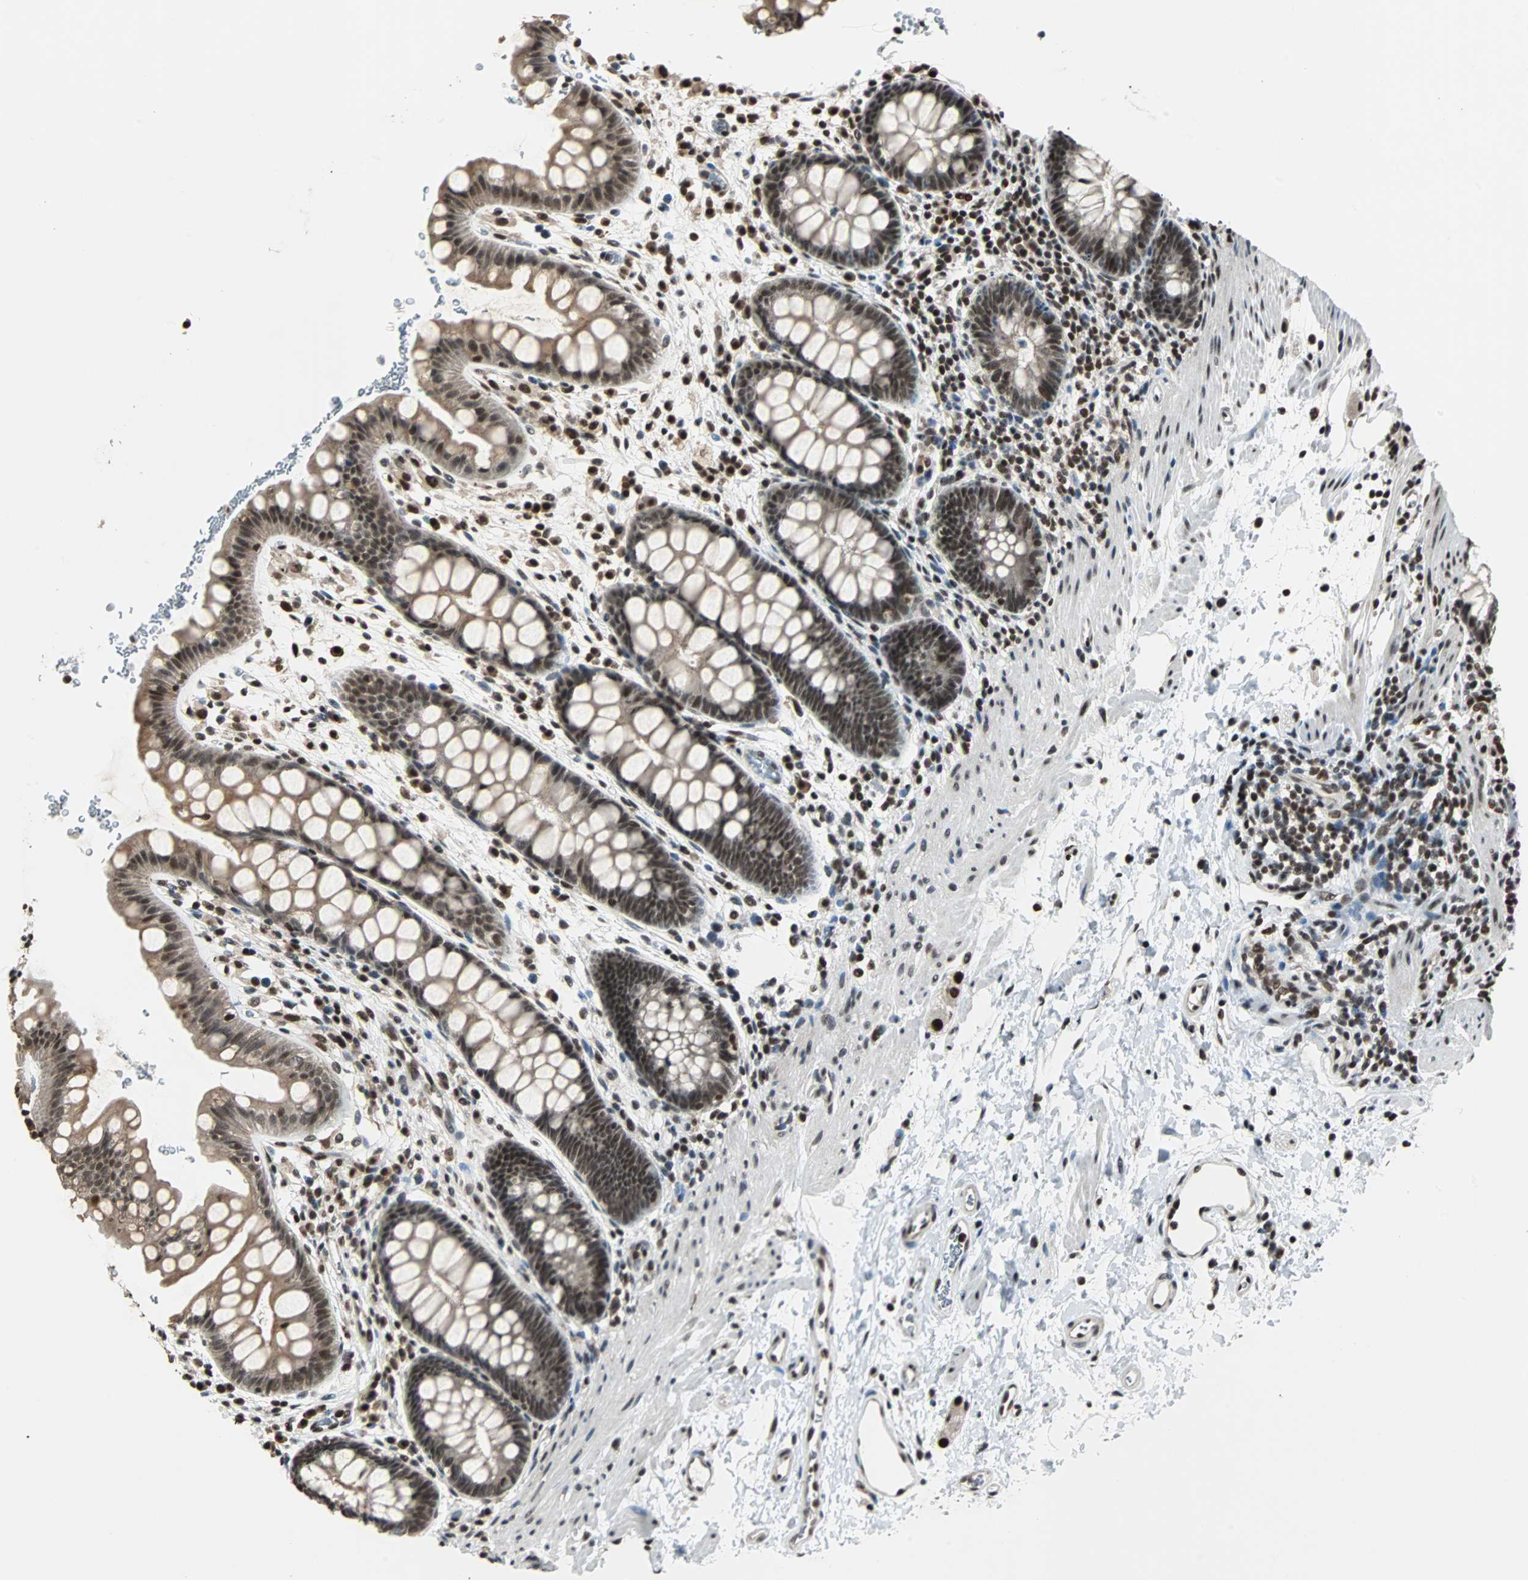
{"staining": {"intensity": "weak", "quantity": ">75%", "location": "cytoplasmic/membranous,nuclear"}, "tissue": "rectum", "cell_type": "Glandular cells", "image_type": "normal", "snomed": [{"axis": "morphology", "description": "Normal tissue, NOS"}, {"axis": "topography", "description": "Rectum"}], "caption": "Immunohistochemistry (DAB (3,3'-diaminobenzidine)) staining of normal rectum reveals weak cytoplasmic/membranous,nuclear protein positivity in approximately >75% of glandular cells. The staining was performed using DAB, with brown indicating positive protein expression. Nuclei are stained blue with hematoxylin.", "gene": "TERF2IP", "patient": {"sex": "female", "age": 24}}